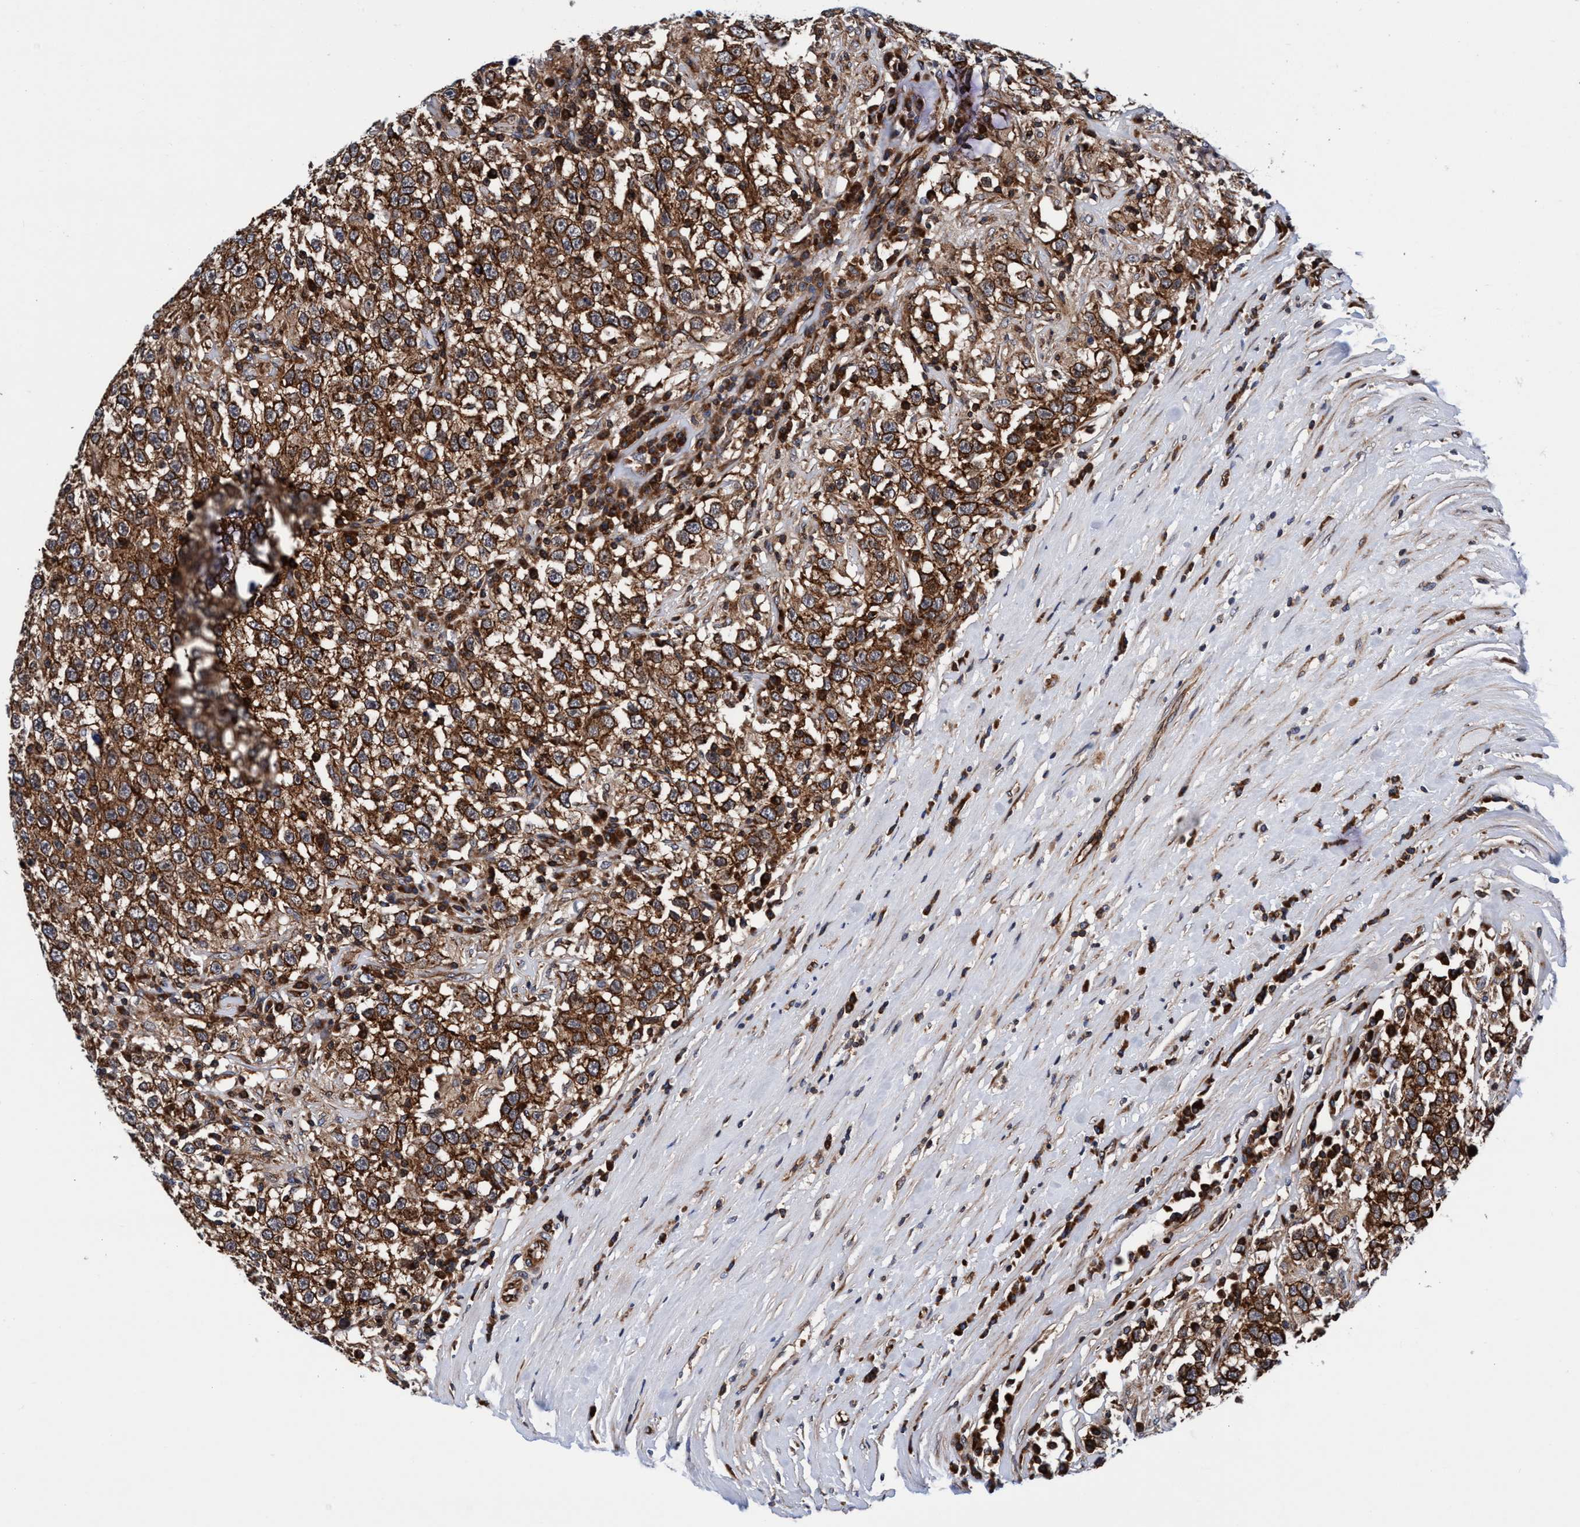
{"staining": {"intensity": "strong", "quantity": ">75%", "location": "cytoplasmic/membranous"}, "tissue": "testis cancer", "cell_type": "Tumor cells", "image_type": "cancer", "snomed": [{"axis": "morphology", "description": "Seminoma, NOS"}, {"axis": "topography", "description": "Testis"}], "caption": "This is a micrograph of immunohistochemistry staining of testis cancer (seminoma), which shows strong staining in the cytoplasmic/membranous of tumor cells.", "gene": "MCM3AP", "patient": {"sex": "male", "age": 41}}